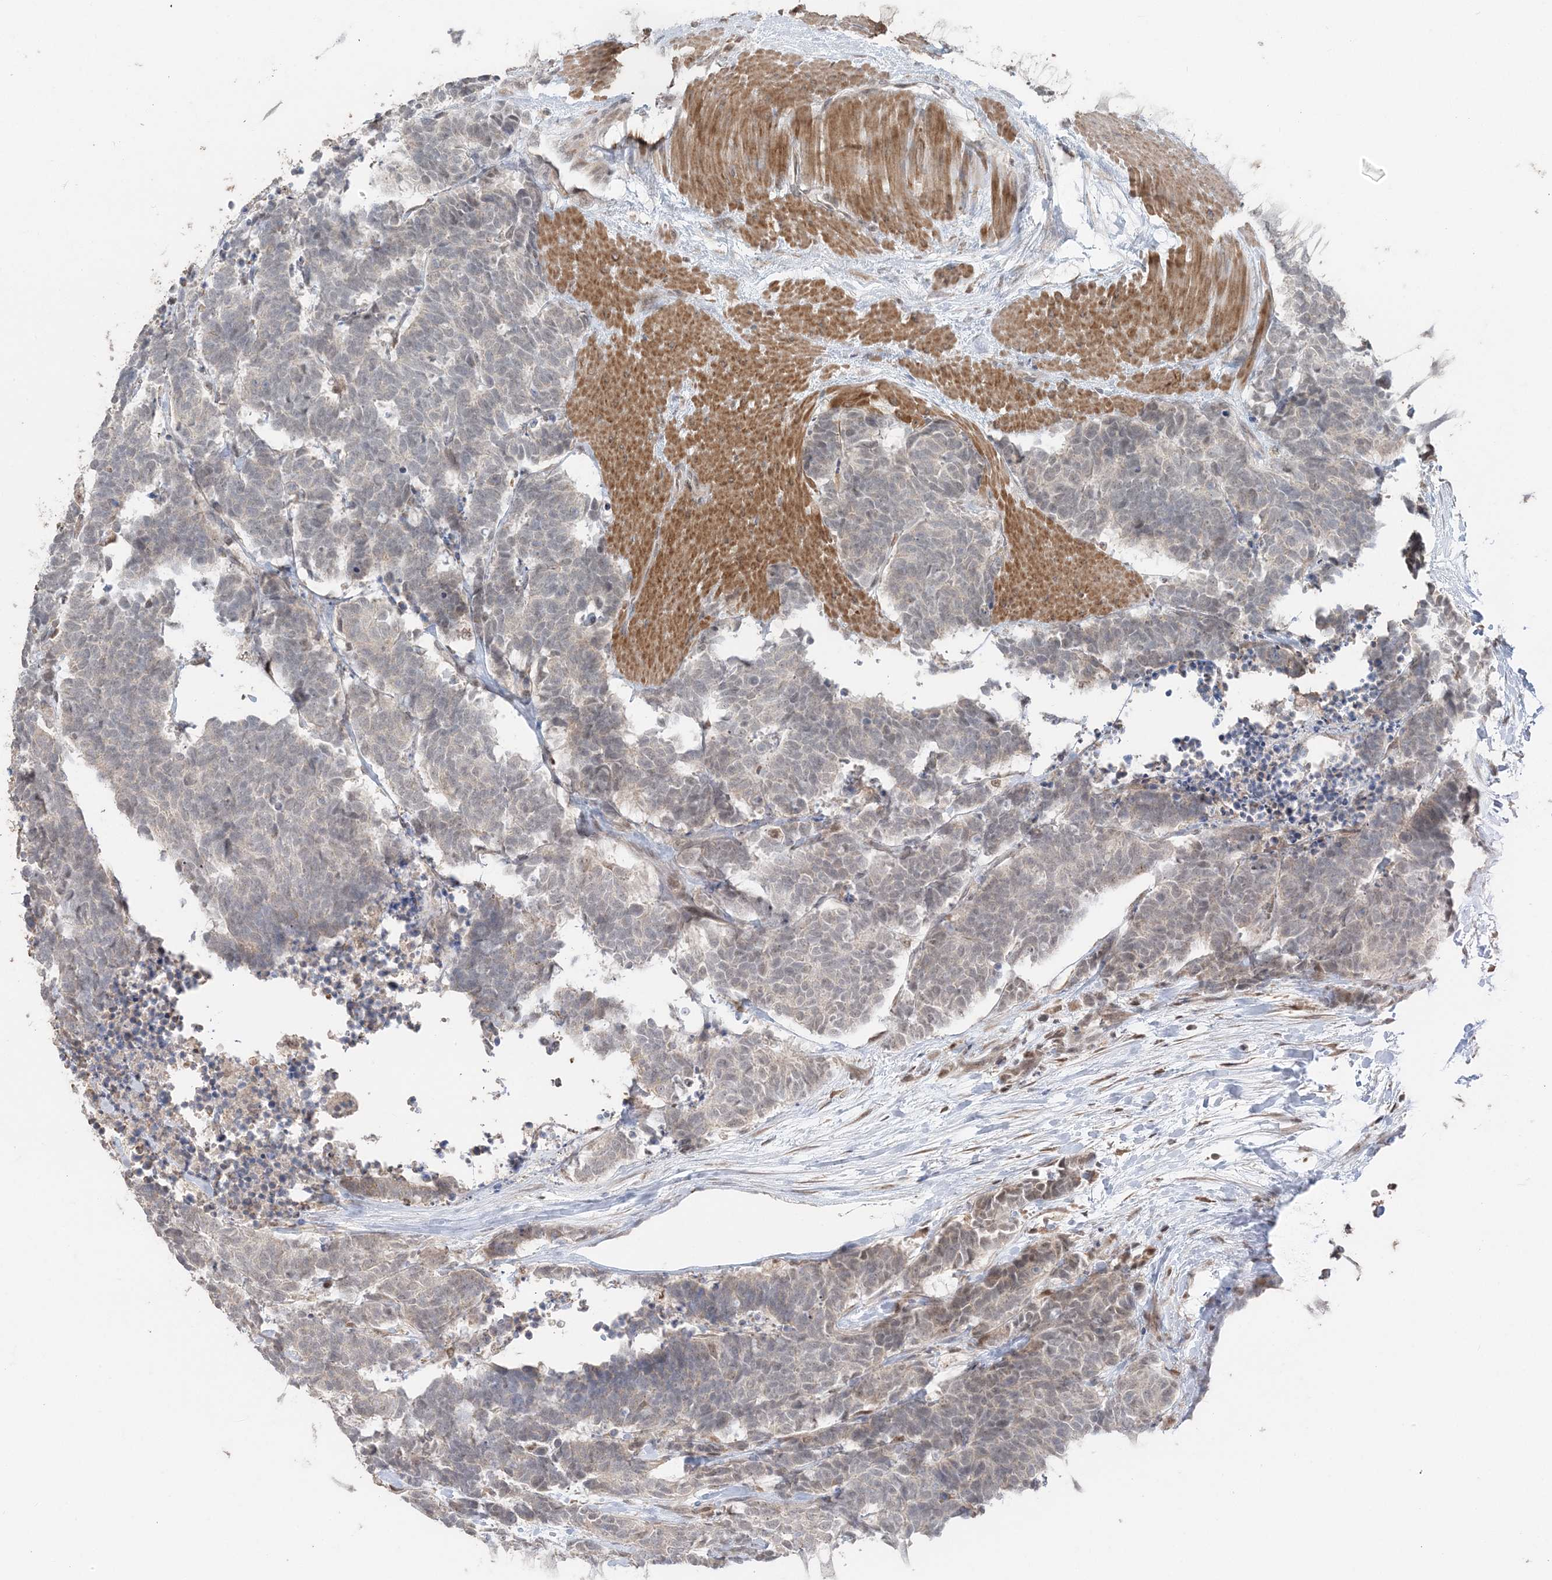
{"staining": {"intensity": "negative", "quantity": "none", "location": "none"}, "tissue": "carcinoid", "cell_type": "Tumor cells", "image_type": "cancer", "snomed": [{"axis": "morphology", "description": "Carcinoma, NOS"}, {"axis": "morphology", "description": "Carcinoid, malignant, NOS"}, {"axis": "topography", "description": "Urinary bladder"}], "caption": "IHC of carcinoma exhibits no staining in tumor cells.", "gene": "SLU7", "patient": {"sex": "male", "age": 57}}